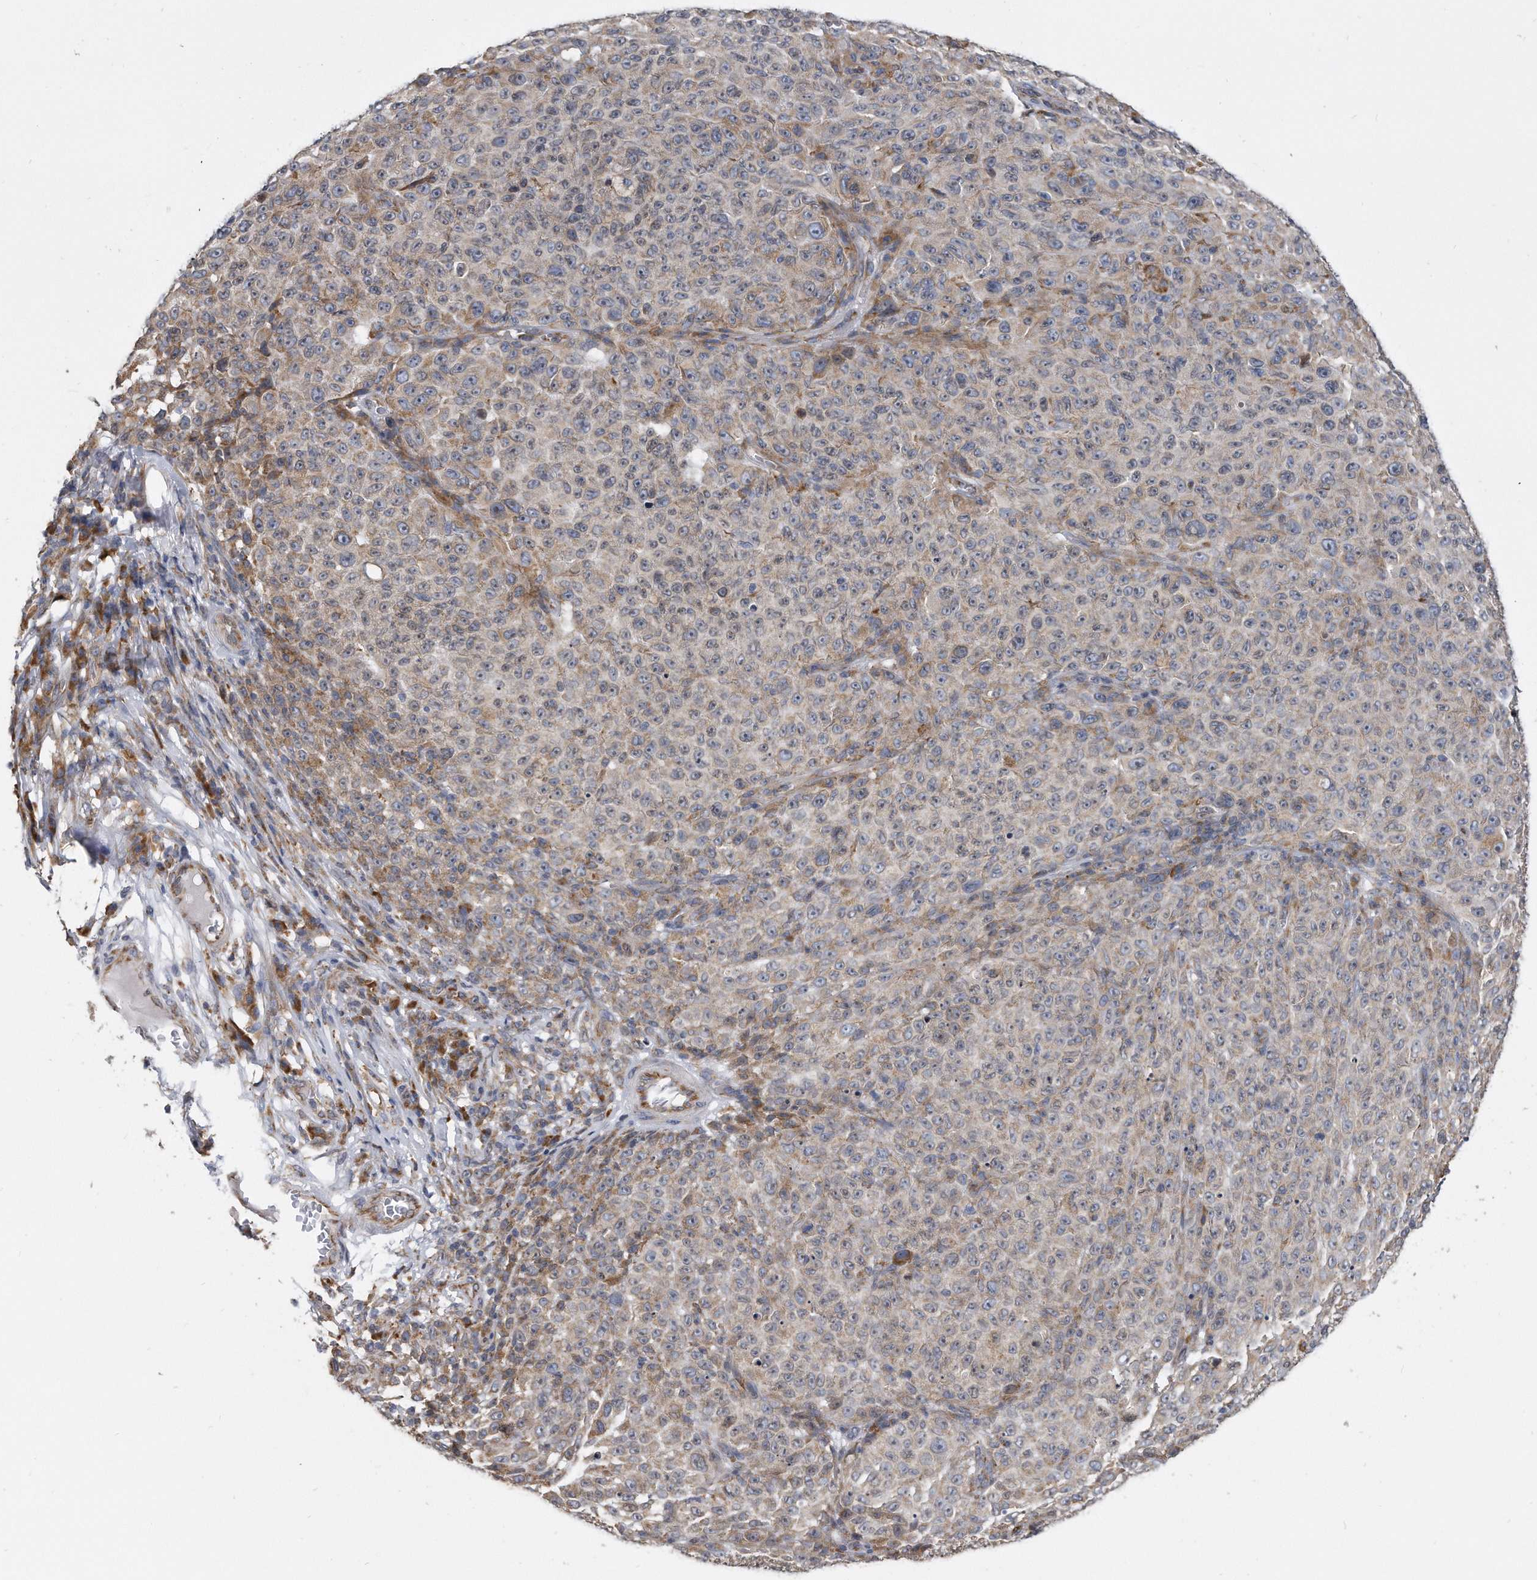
{"staining": {"intensity": "weak", "quantity": "<25%", "location": "cytoplasmic/membranous"}, "tissue": "melanoma", "cell_type": "Tumor cells", "image_type": "cancer", "snomed": [{"axis": "morphology", "description": "Malignant melanoma, NOS"}, {"axis": "topography", "description": "Skin"}], "caption": "There is no significant expression in tumor cells of melanoma. (Brightfield microscopy of DAB IHC at high magnification).", "gene": "CCDC47", "patient": {"sex": "female", "age": 82}}